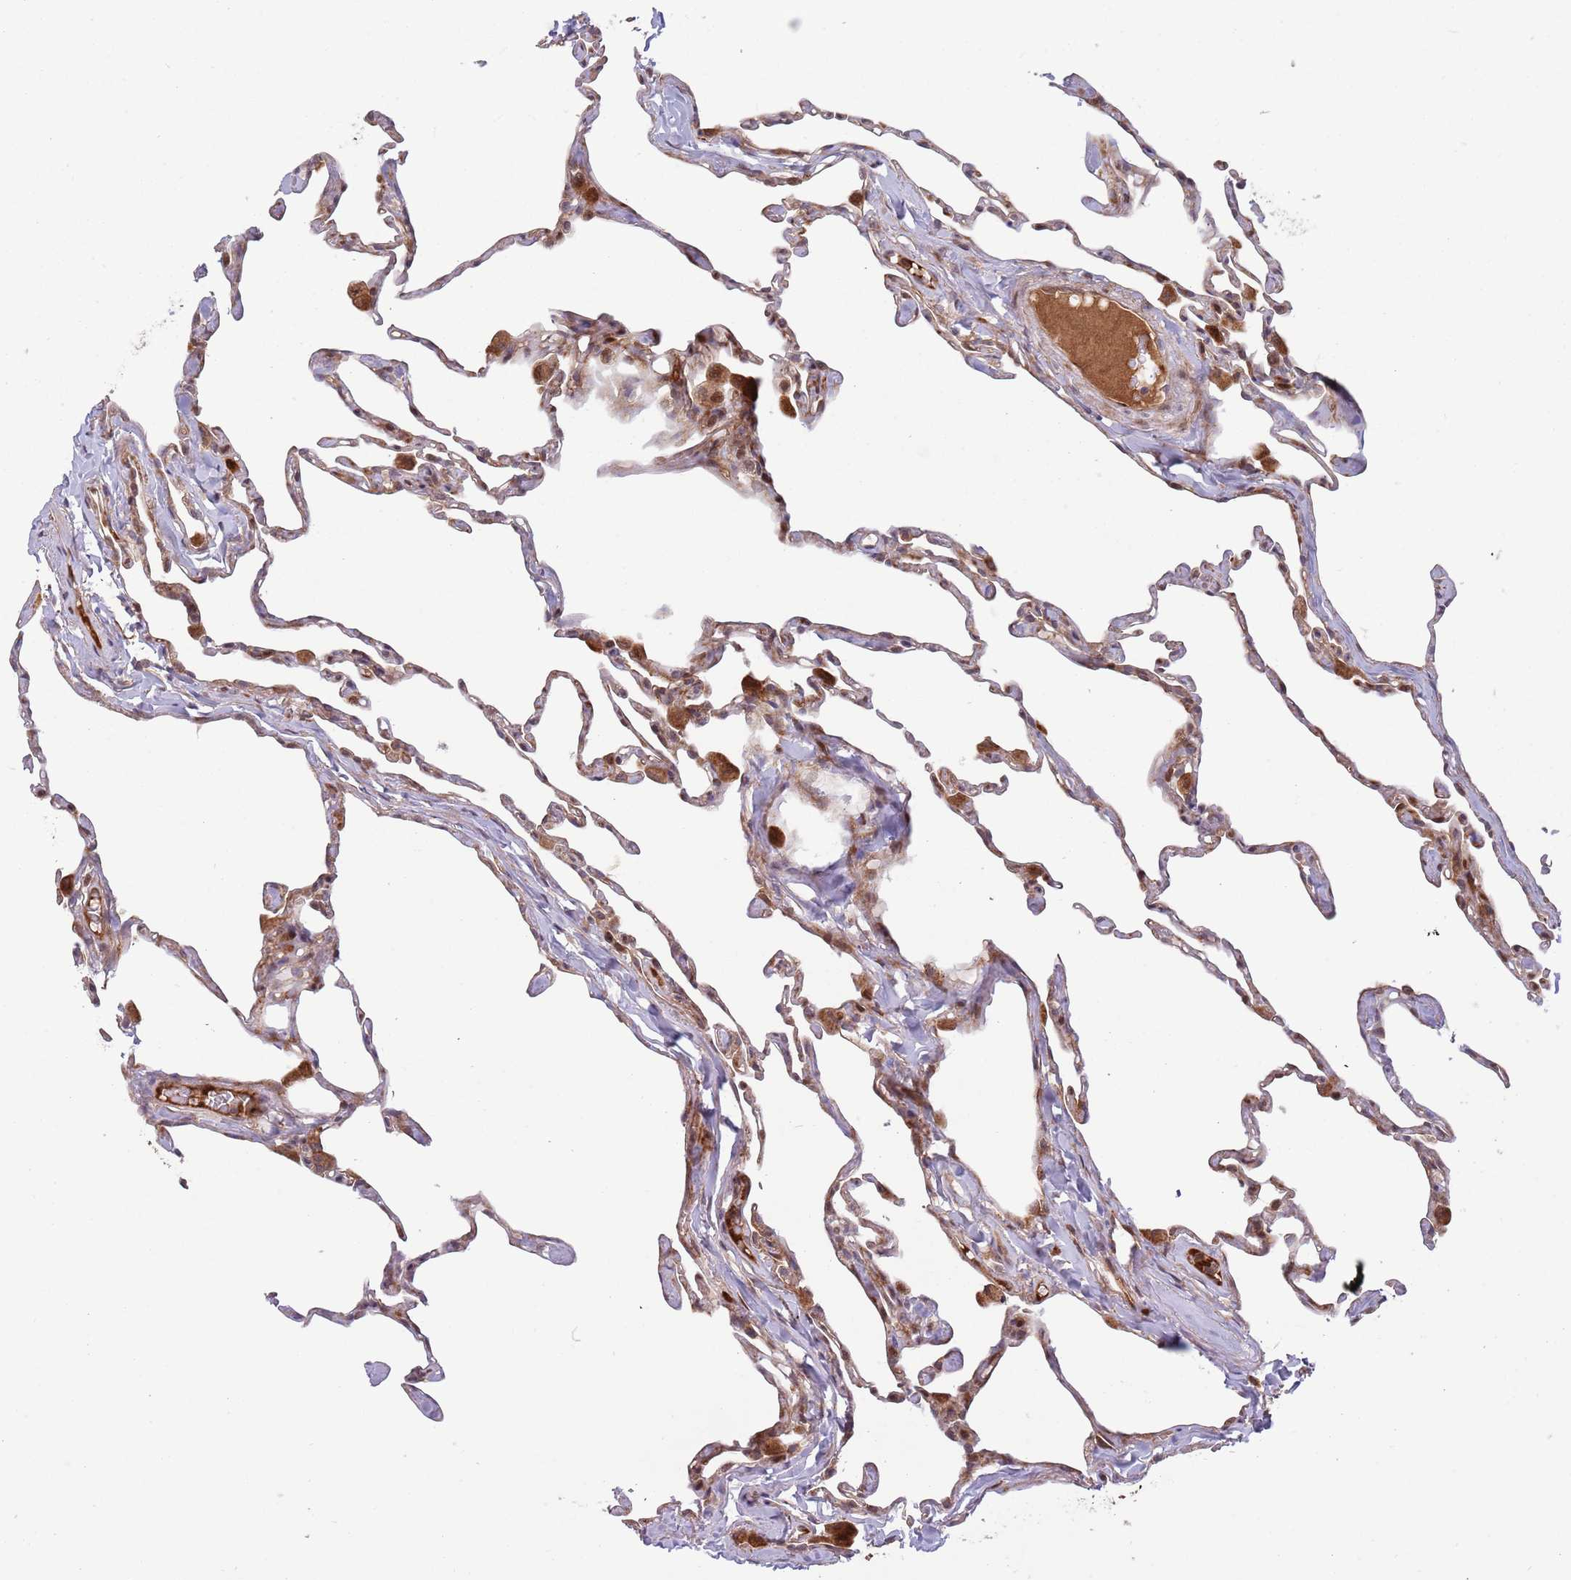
{"staining": {"intensity": "moderate", "quantity": "25%-75%", "location": "cytoplasmic/membranous"}, "tissue": "lung", "cell_type": "Alveolar cells", "image_type": "normal", "snomed": [{"axis": "morphology", "description": "Normal tissue, NOS"}, {"axis": "topography", "description": "Lung"}], "caption": "Human lung stained for a protein (brown) shows moderate cytoplasmic/membranous positive expression in approximately 25%-75% of alveolar cells.", "gene": "NT5DC4", "patient": {"sex": "male", "age": 65}}